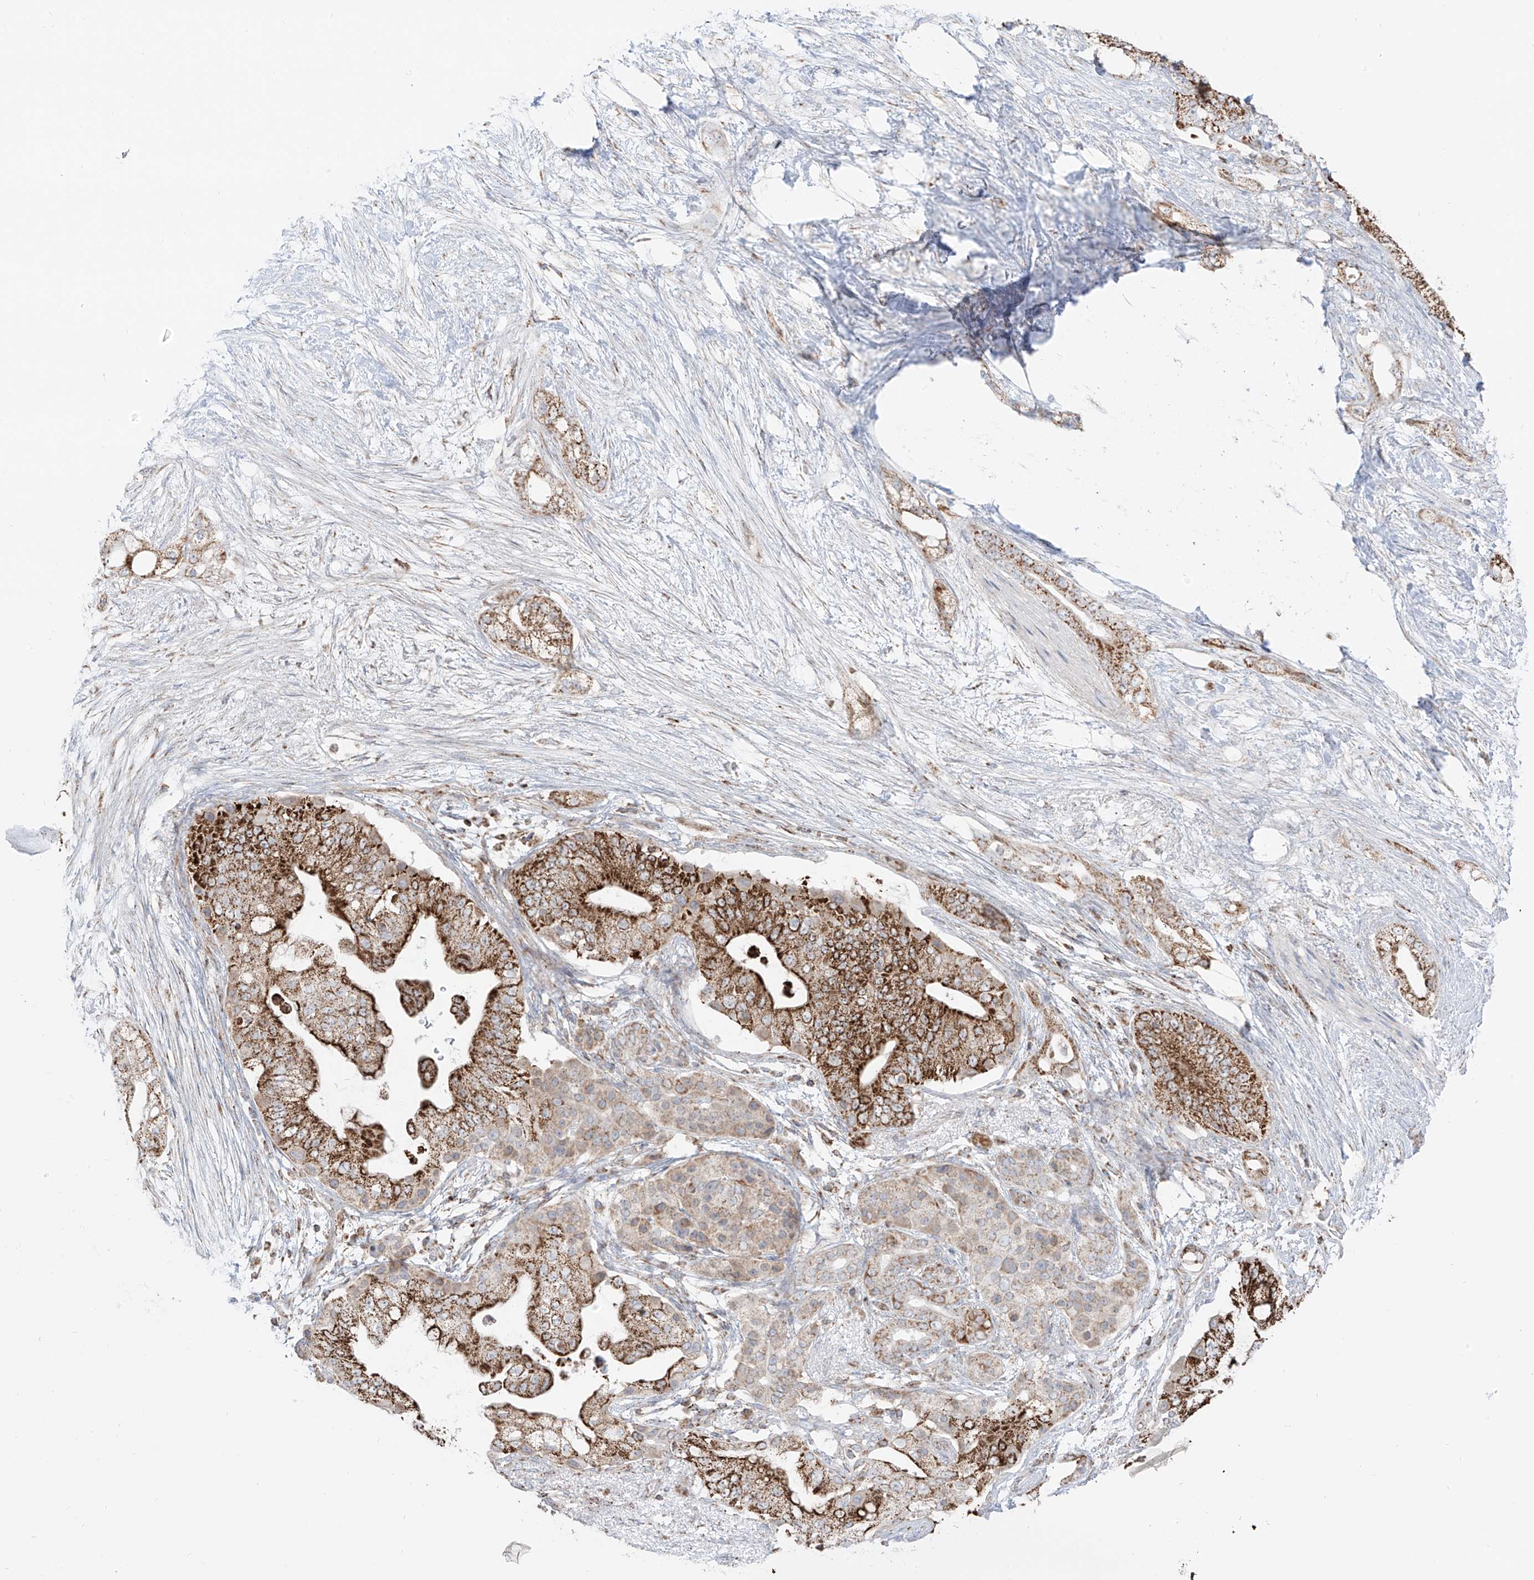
{"staining": {"intensity": "strong", "quantity": ">75%", "location": "cytoplasmic/membranous"}, "tissue": "pancreatic cancer", "cell_type": "Tumor cells", "image_type": "cancer", "snomed": [{"axis": "morphology", "description": "Adenocarcinoma, NOS"}, {"axis": "topography", "description": "Pancreas"}], "caption": "About >75% of tumor cells in pancreatic cancer show strong cytoplasmic/membranous protein positivity as visualized by brown immunohistochemical staining.", "gene": "ETHE1", "patient": {"sex": "male", "age": 53}}